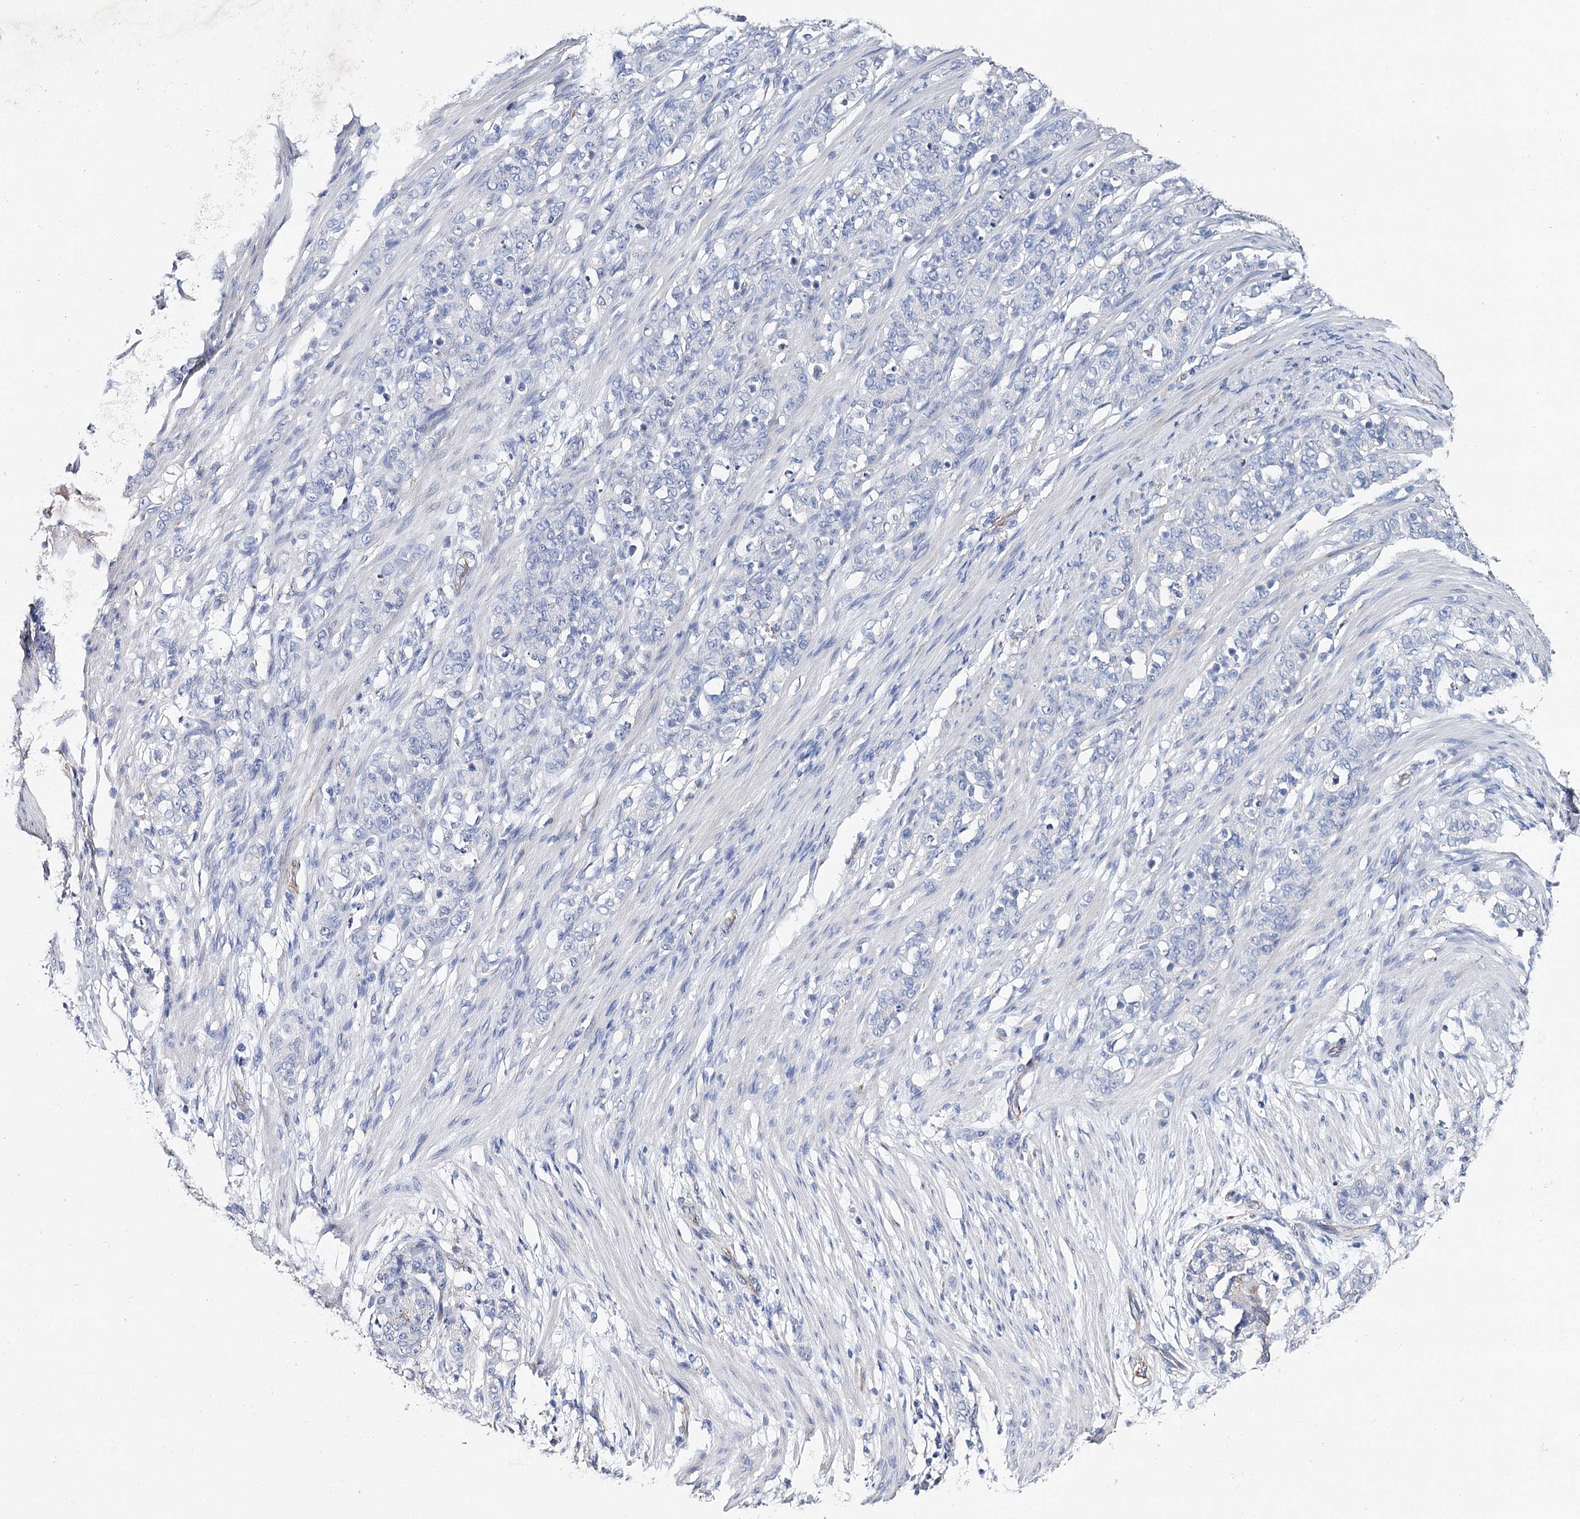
{"staining": {"intensity": "negative", "quantity": "none", "location": "none"}, "tissue": "stomach cancer", "cell_type": "Tumor cells", "image_type": "cancer", "snomed": [{"axis": "morphology", "description": "Adenocarcinoma, NOS"}, {"axis": "topography", "description": "Stomach"}], "caption": "The histopathology image exhibits no staining of tumor cells in adenocarcinoma (stomach).", "gene": "EPYC", "patient": {"sex": "female", "age": 79}}